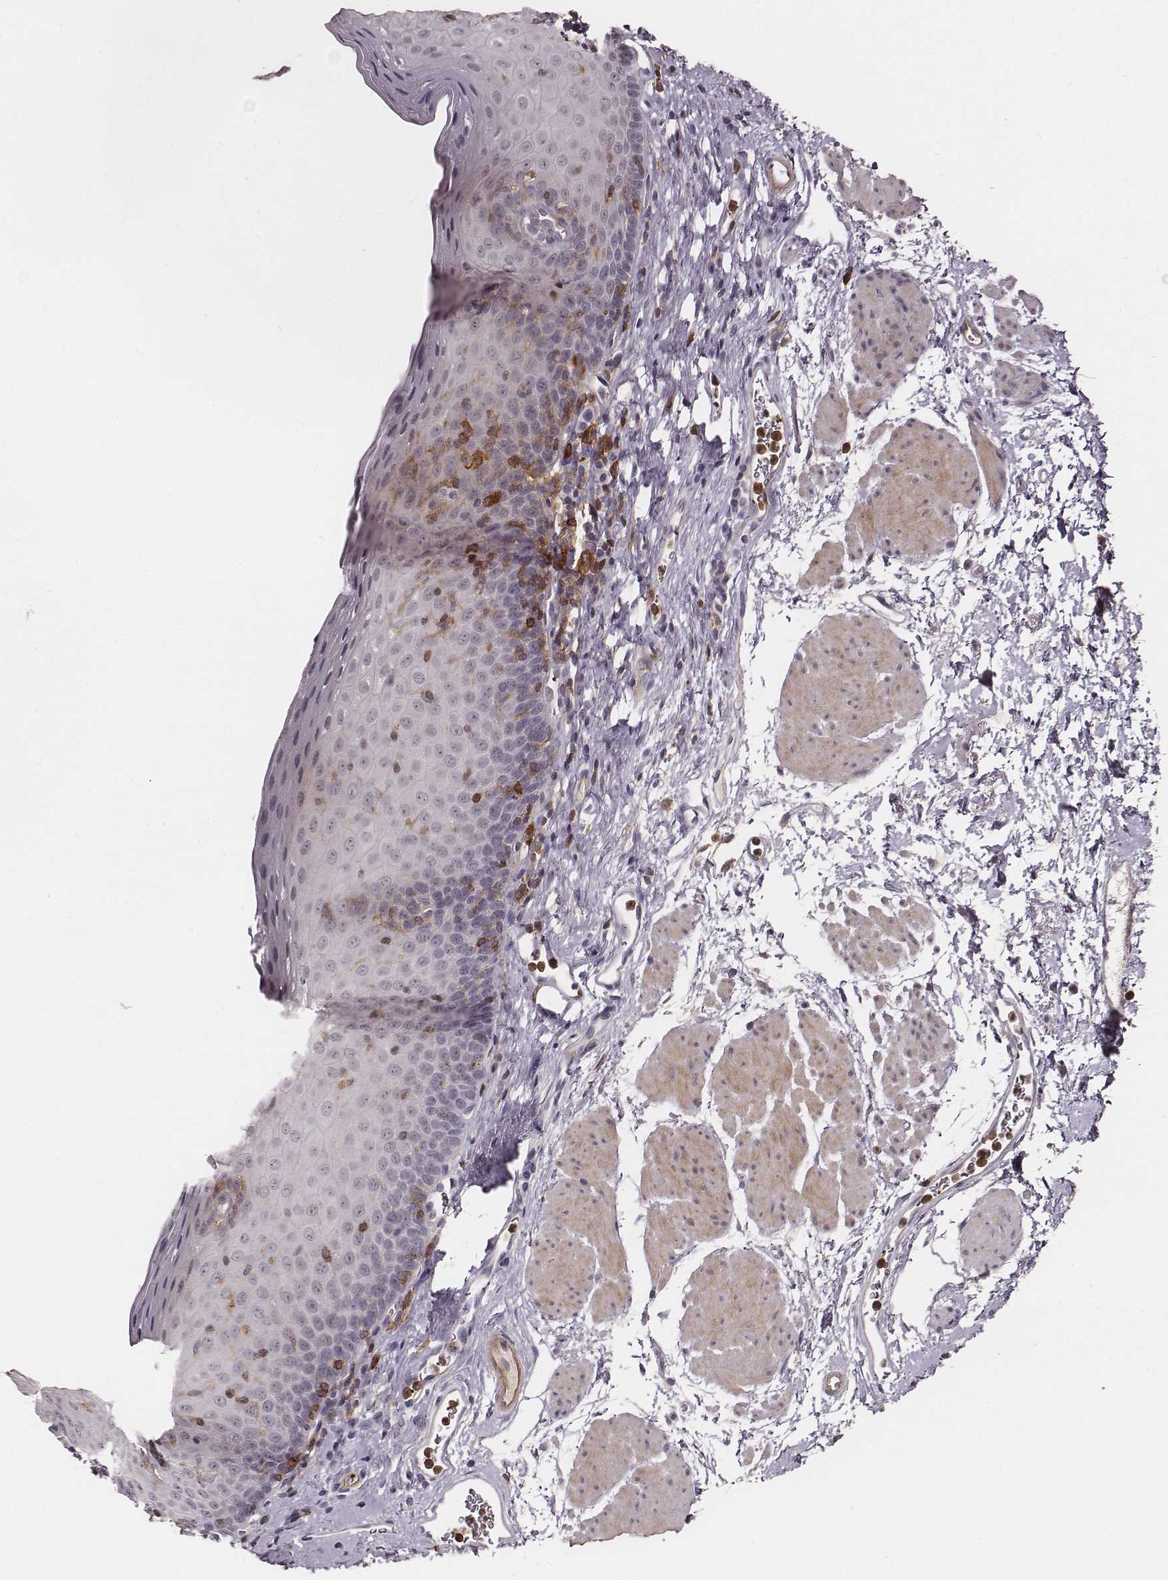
{"staining": {"intensity": "negative", "quantity": "none", "location": "none"}, "tissue": "esophagus", "cell_type": "Squamous epithelial cells", "image_type": "normal", "snomed": [{"axis": "morphology", "description": "Normal tissue, NOS"}, {"axis": "topography", "description": "Esophagus"}], "caption": "The image reveals no staining of squamous epithelial cells in normal esophagus.", "gene": "ZYX", "patient": {"sex": "female", "age": 64}}